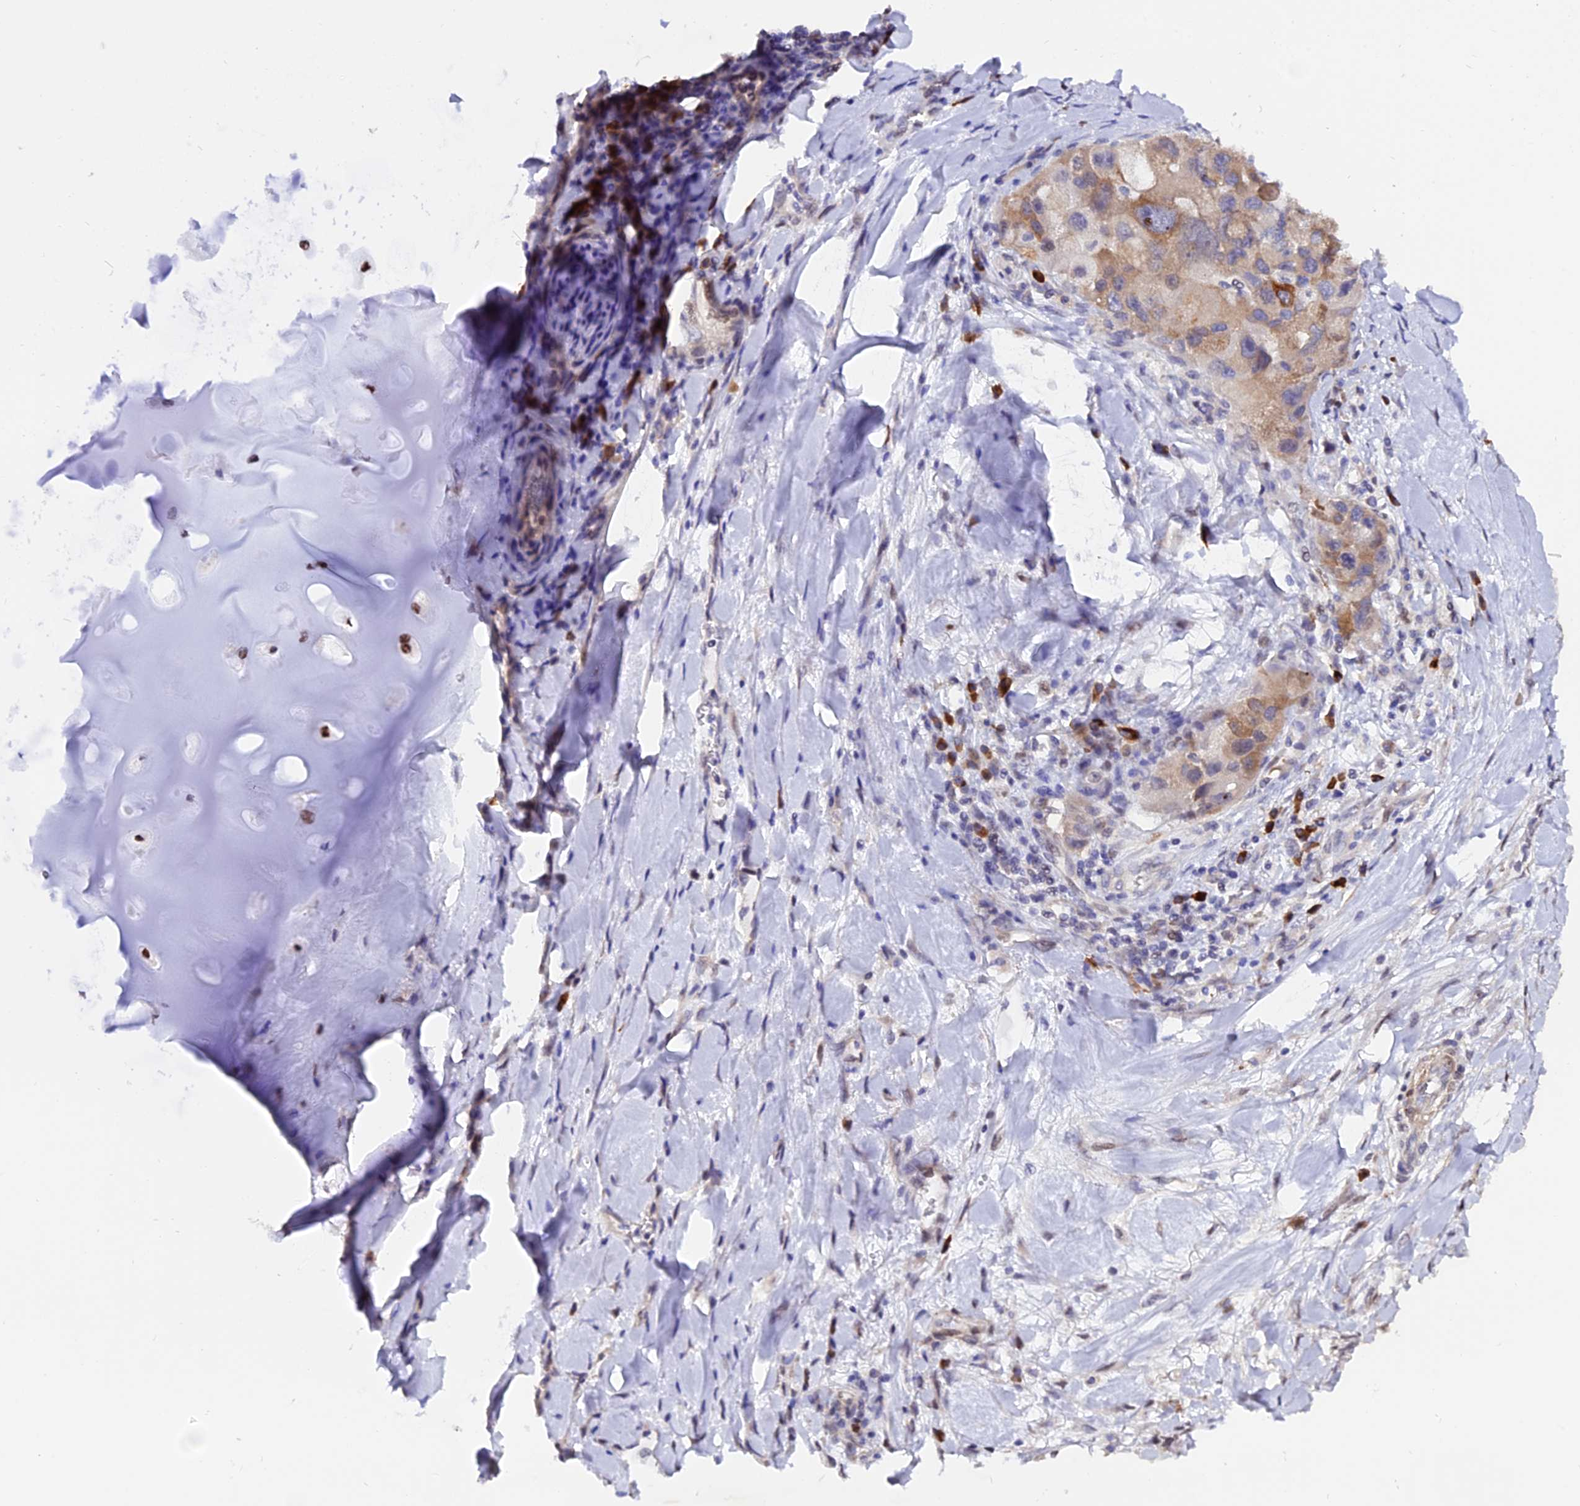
{"staining": {"intensity": "moderate", "quantity": "<25%", "location": "cytoplasmic/membranous"}, "tissue": "lung cancer", "cell_type": "Tumor cells", "image_type": "cancer", "snomed": [{"axis": "morphology", "description": "Adenocarcinoma, NOS"}, {"axis": "topography", "description": "Lung"}], "caption": "Immunohistochemistry (IHC) (DAB) staining of adenocarcinoma (lung) displays moderate cytoplasmic/membranous protein positivity in approximately <25% of tumor cells. The protein of interest is shown in brown color, while the nuclei are stained blue.", "gene": "HERPUD1", "patient": {"sex": "female", "age": 54}}